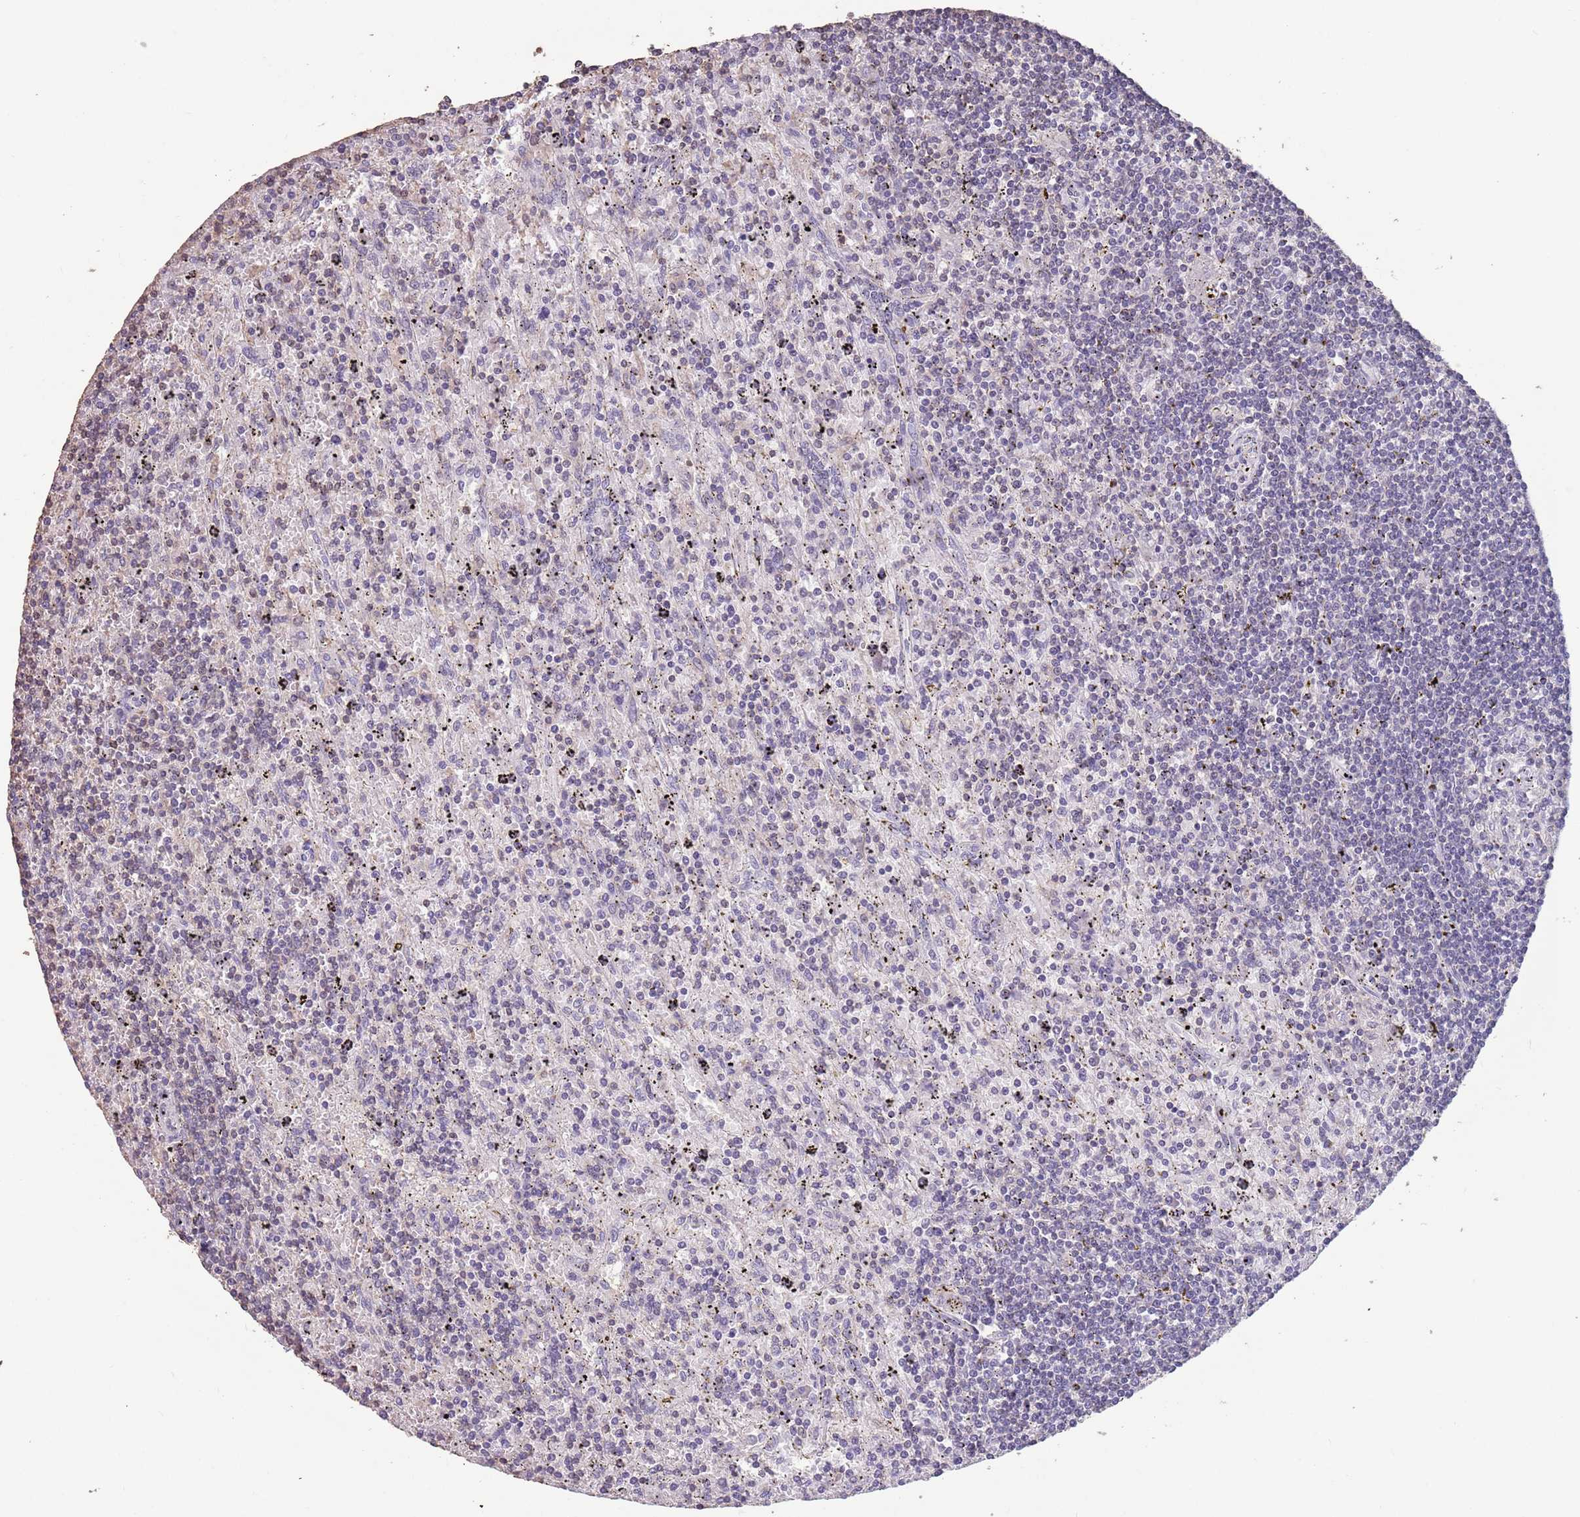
{"staining": {"intensity": "negative", "quantity": "none", "location": "none"}, "tissue": "lymphoma", "cell_type": "Tumor cells", "image_type": "cancer", "snomed": [{"axis": "morphology", "description": "Malignant lymphoma, non-Hodgkin's type, Low grade"}, {"axis": "topography", "description": "Spleen"}], "caption": "Immunohistochemistry (IHC) photomicrograph of neoplastic tissue: human lymphoma stained with DAB shows no significant protein expression in tumor cells.", "gene": "SUN5", "patient": {"sex": "male", "age": 76}}